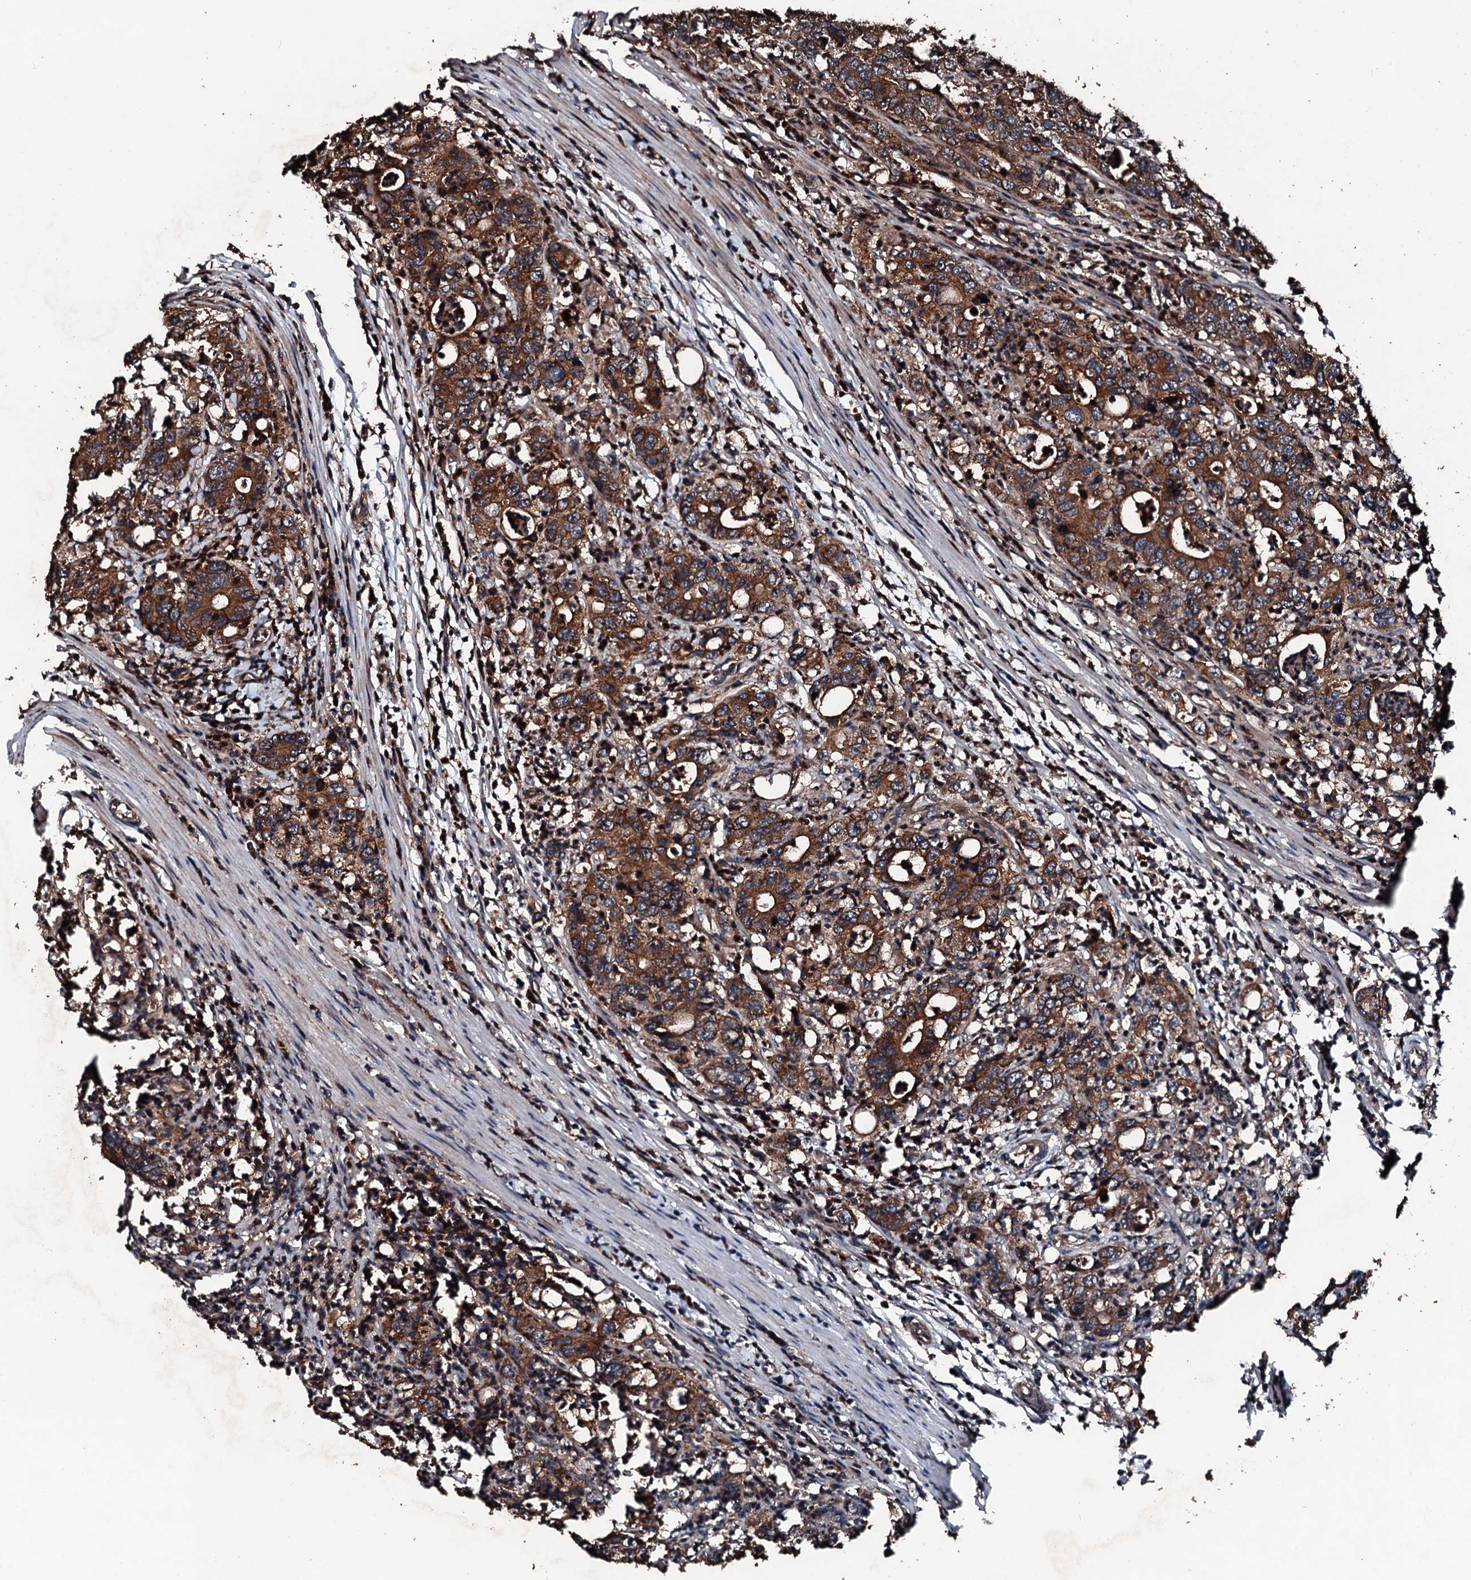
{"staining": {"intensity": "strong", "quantity": ">75%", "location": "cytoplasmic/membranous"}, "tissue": "colorectal cancer", "cell_type": "Tumor cells", "image_type": "cancer", "snomed": [{"axis": "morphology", "description": "Adenocarcinoma, NOS"}, {"axis": "topography", "description": "Colon"}], "caption": "Immunohistochemistry (IHC) histopathology image of adenocarcinoma (colorectal) stained for a protein (brown), which demonstrates high levels of strong cytoplasmic/membranous expression in about >75% of tumor cells.", "gene": "KIF18A", "patient": {"sex": "female", "age": 75}}